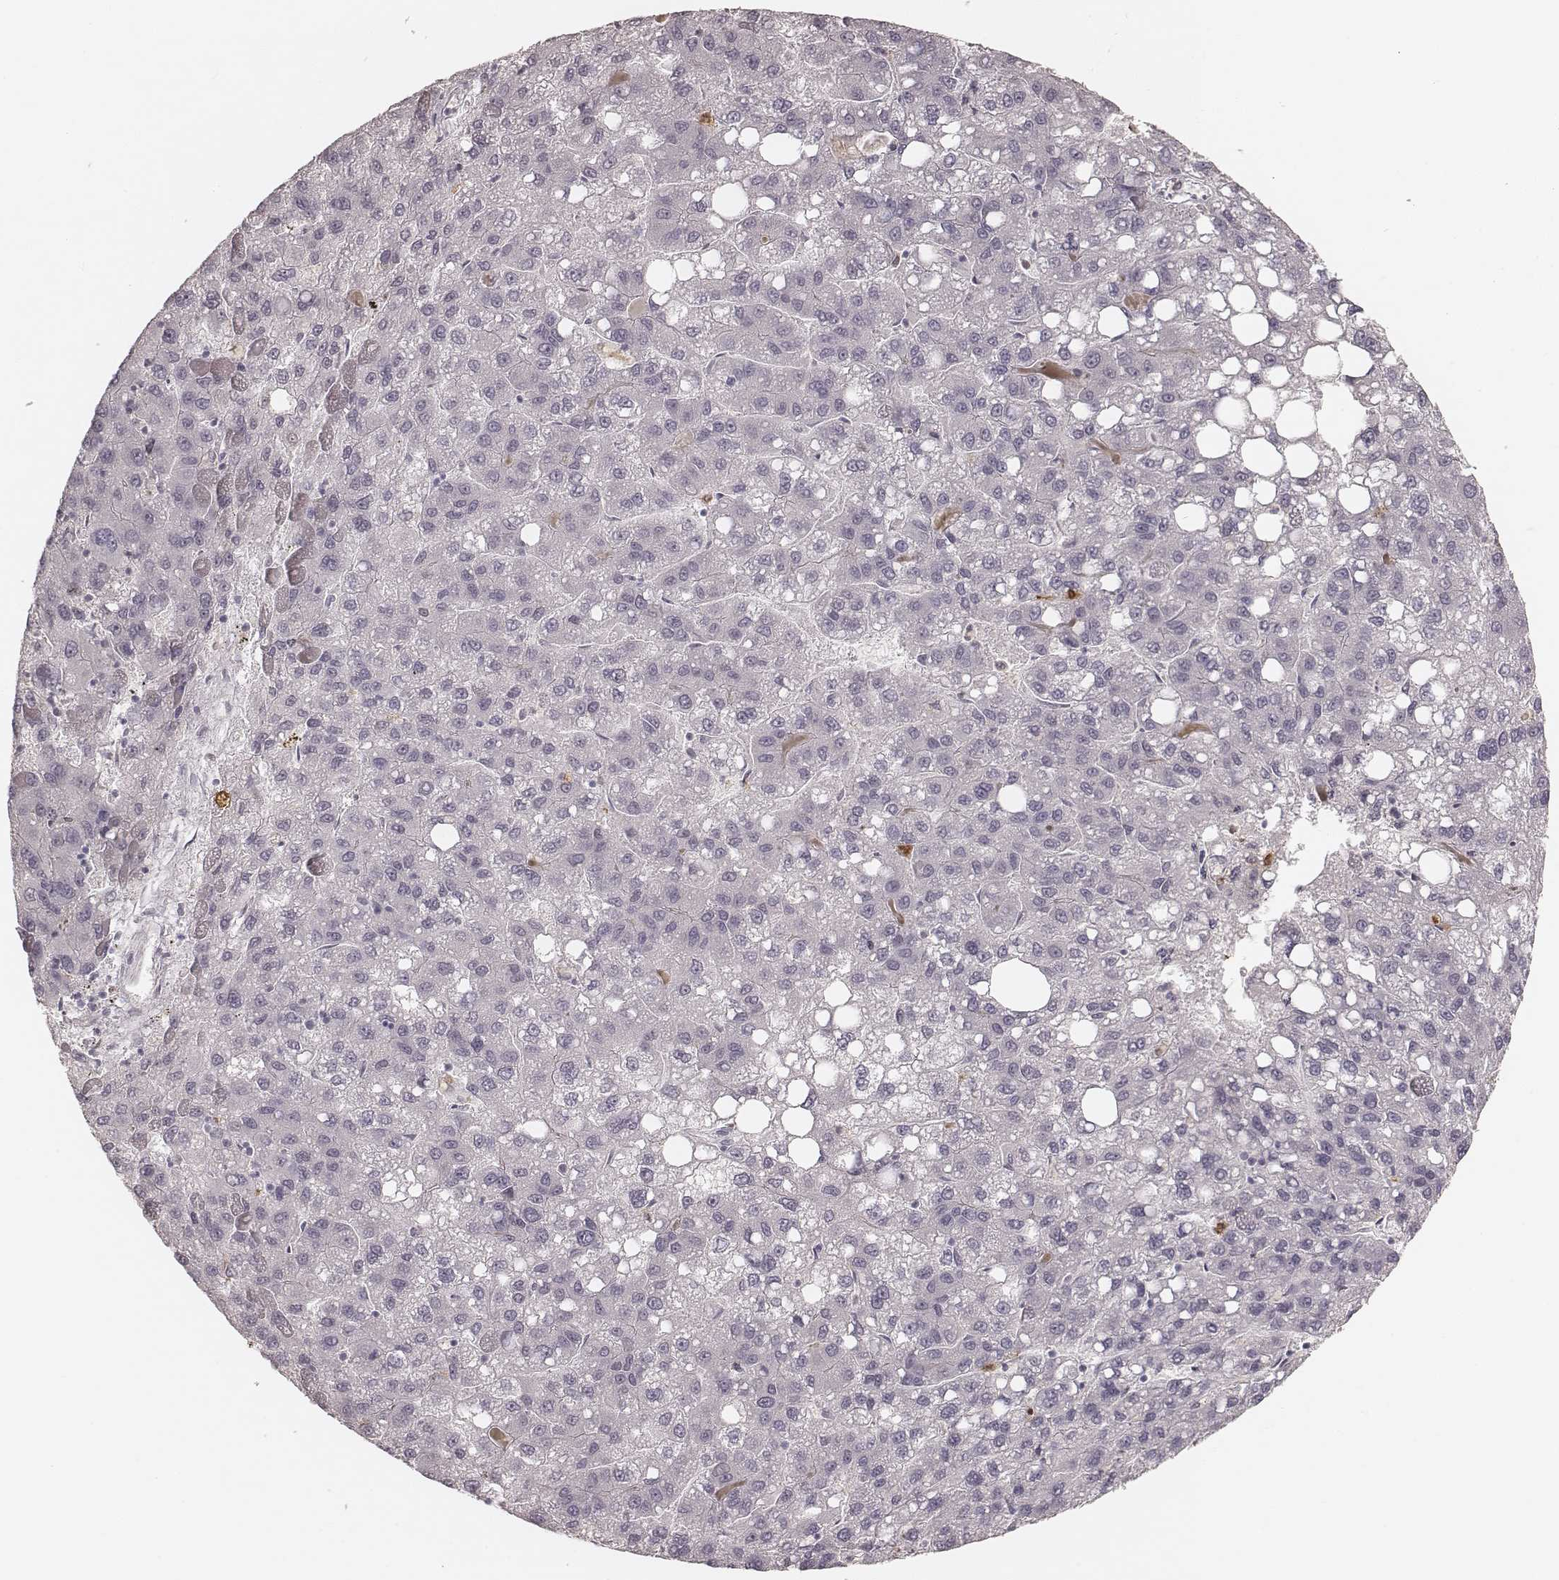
{"staining": {"intensity": "negative", "quantity": "none", "location": "none"}, "tissue": "liver cancer", "cell_type": "Tumor cells", "image_type": "cancer", "snomed": [{"axis": "morphology", "description": "Carcinoma, Hepatocellular, NOS"}, {"axis": "topography", "description": "Liver"}], "caption": "Immunohistochemistry image of neoplastic tissue: liver hepatocellular carcinoma stained with DAB (3,3'-diaminobenzidine) shows no significant protein positivity in tumor cells.", "gene": "KITLG", "patient": {"sex": "female", "age": 82}}